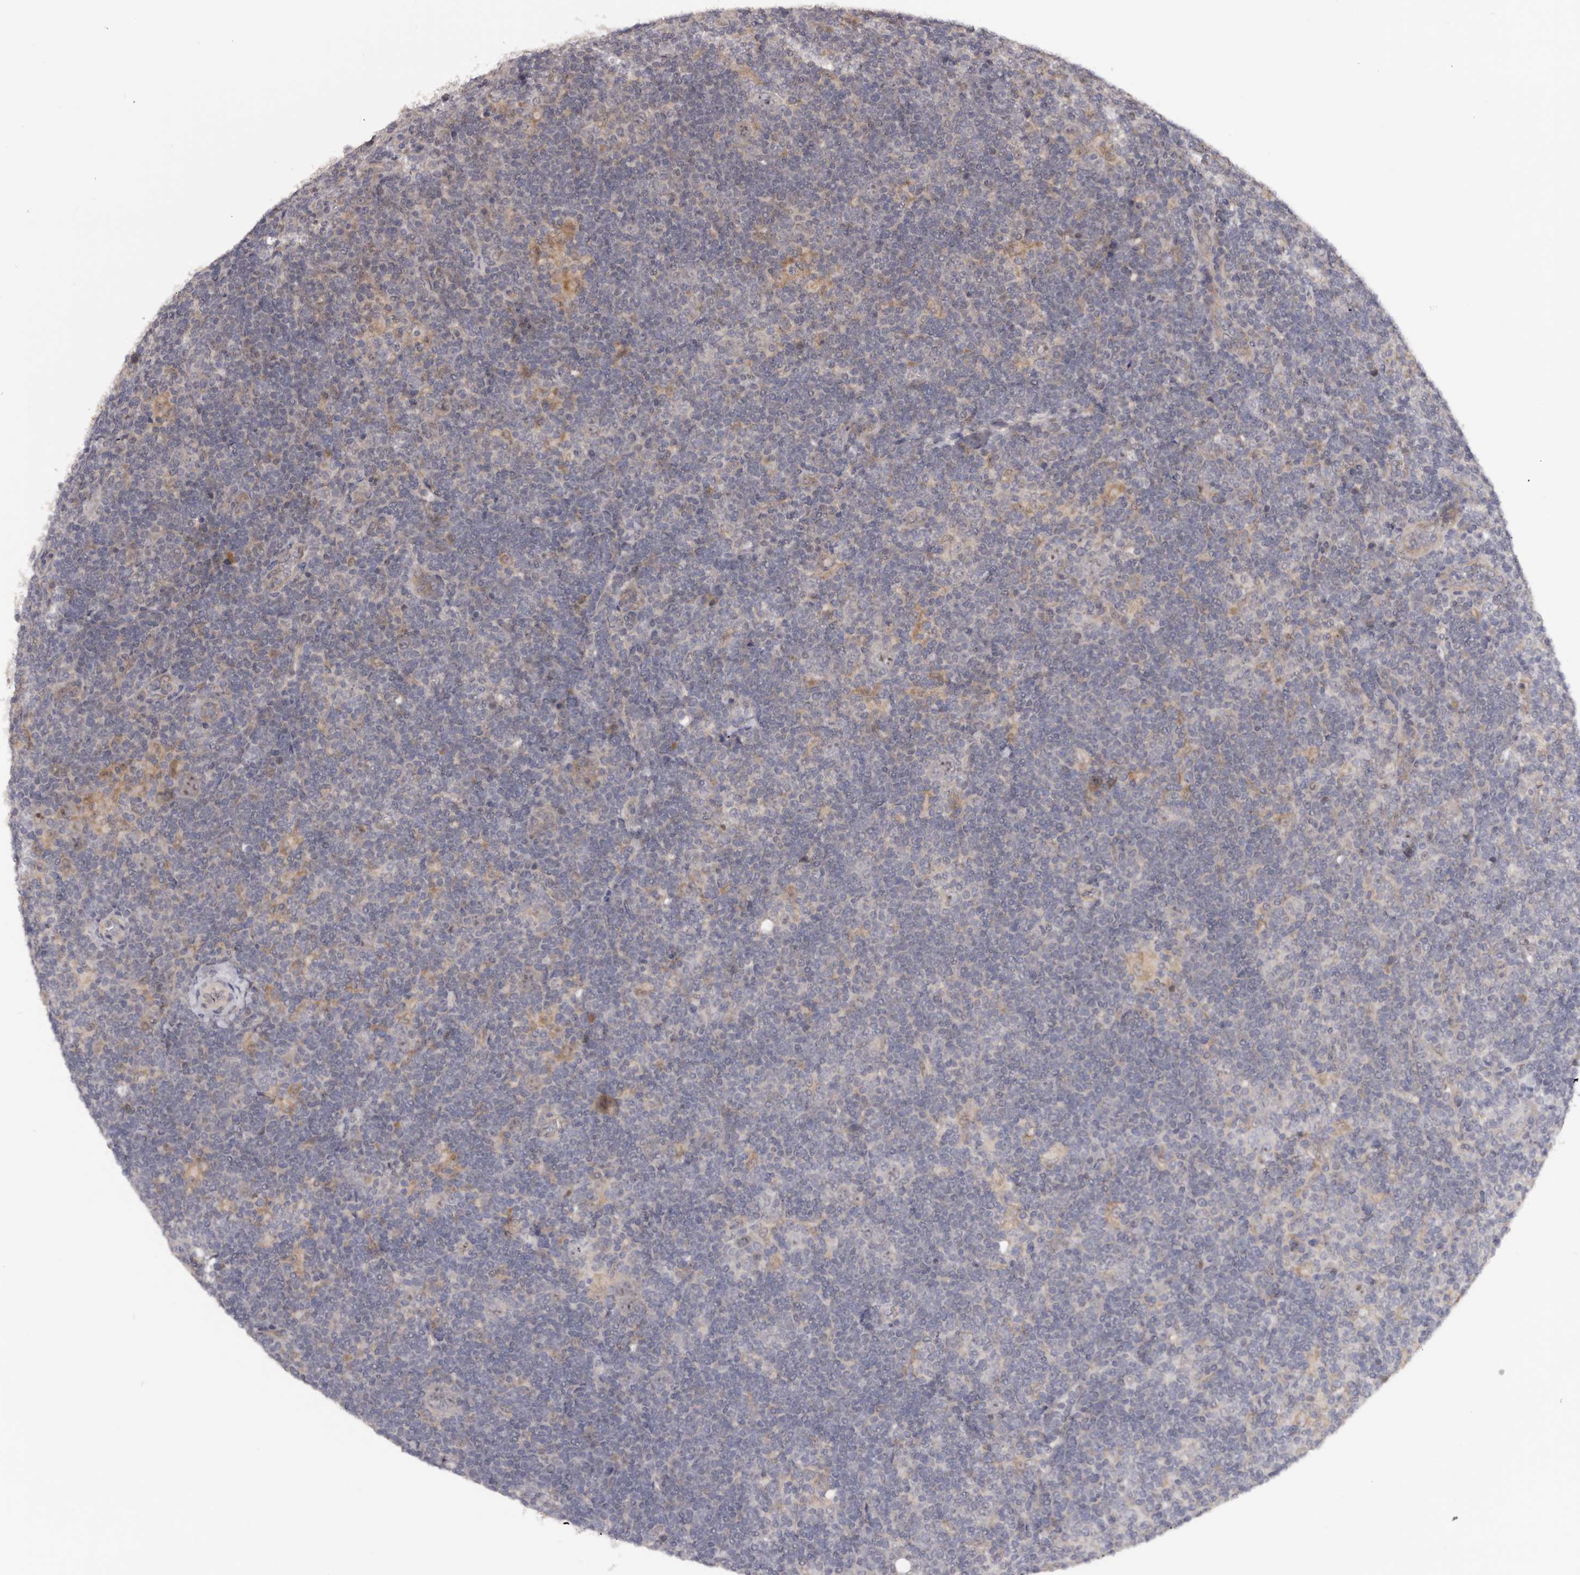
{"staining": {"intensity": "negative", "quantity": "none", "location": "none"}, "tissue": "lymphoma", "cell_type": "Tumor cells", "image_type": "cancer", "snomed": [{"axis": "morphology", "description": "Hodgkin's disease, NOS"}, {"axis": "topography", "description": "Lymph node"}], "caption": "DAB immunohistochemical staining of human Hodgkin's disease displays no significant staining in tumor cells.", "gene": "NOL12", "patient": {"sex": "female", "age": 57}}